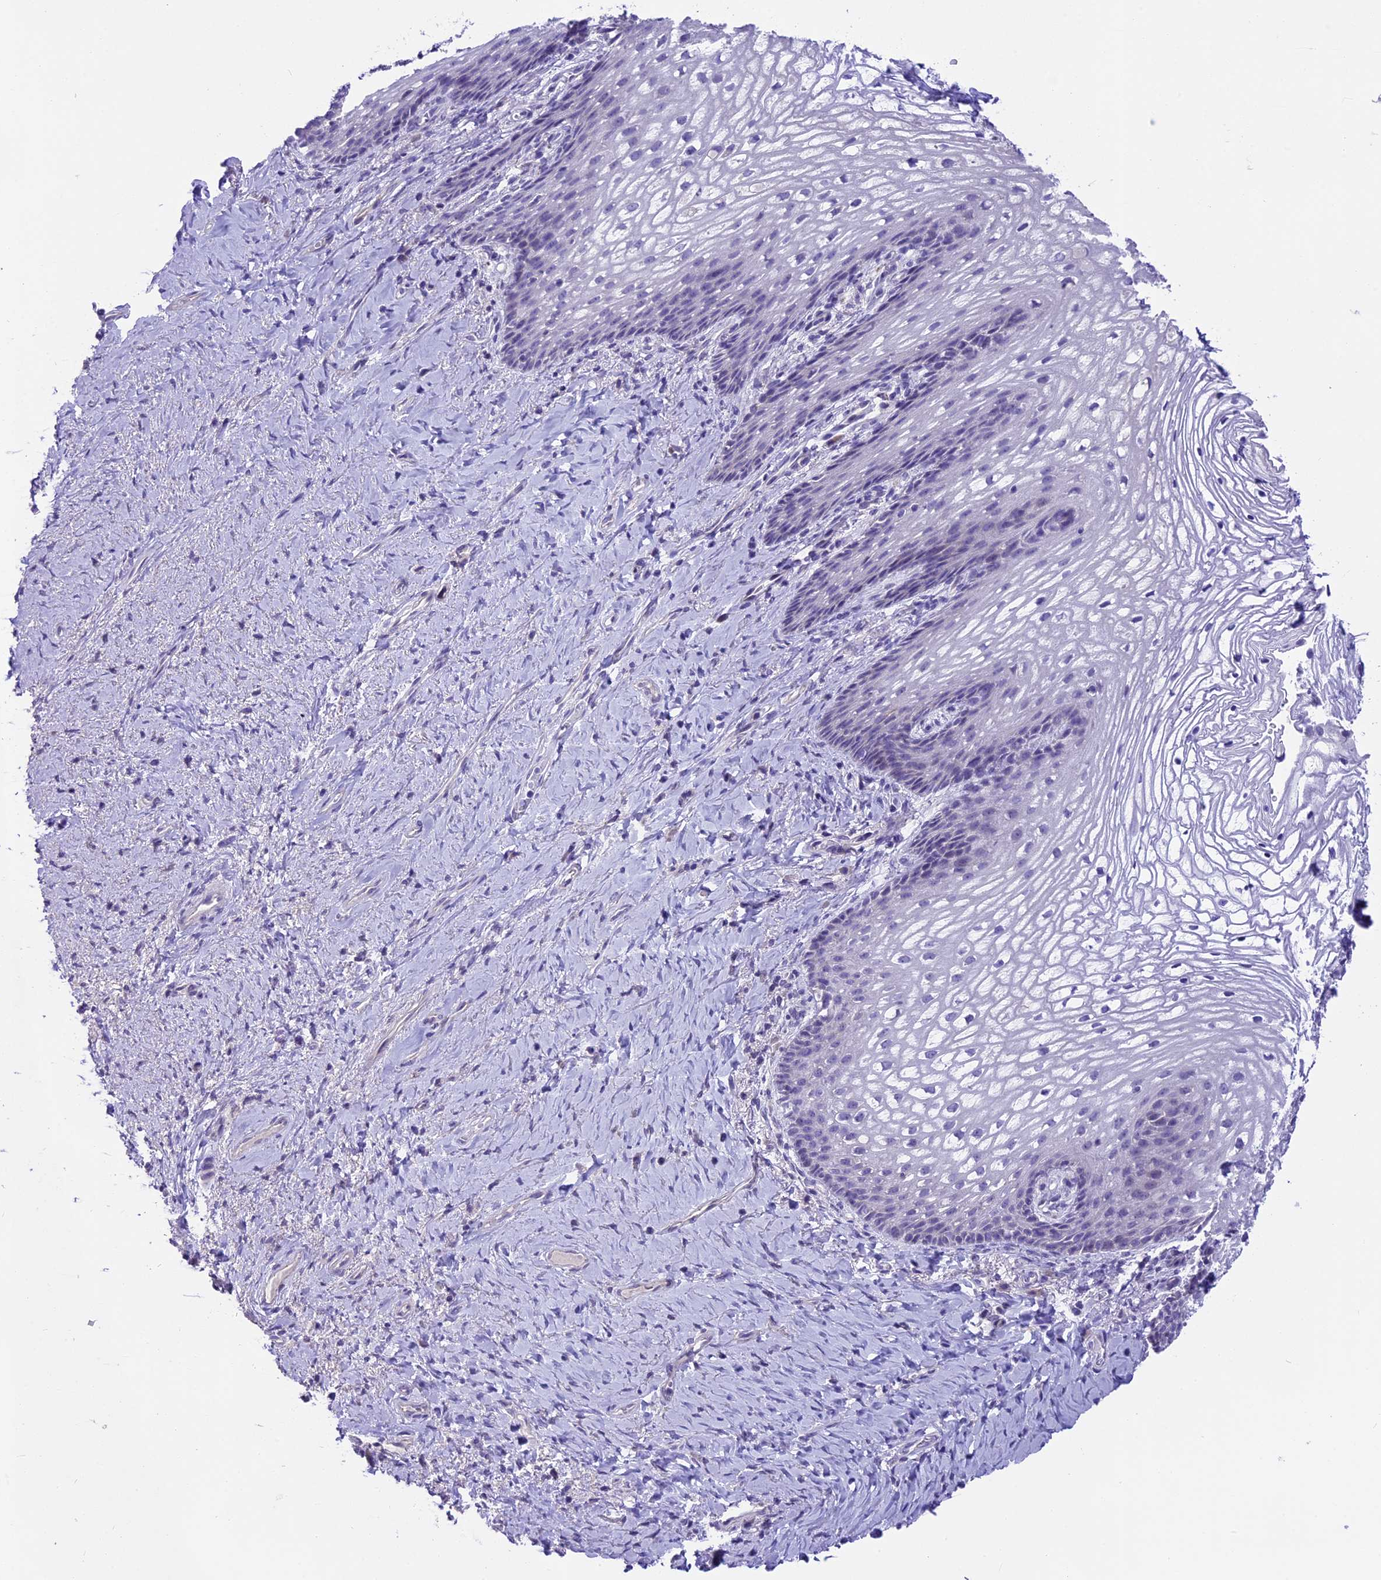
{"staining": {"intensity": "negative", "quantity": "none", "location": "none"}, "tissue": "vagina", "cell_type": "Squamous epithelial cells", "image_type": "normal", "snomed": [{"axis": "morphology", "description": "Normal tissue, NOS"}, {"axis": "topography", "description": "Vagina"}], "caption": "This is a photomicrograph of immunohistochemistry (IHC) staining of unremarkable vagina, which shows no positivity in squamous epithelial cells.", "gene": "PRR15", "patient": {"sex": "female", "age": 60}}